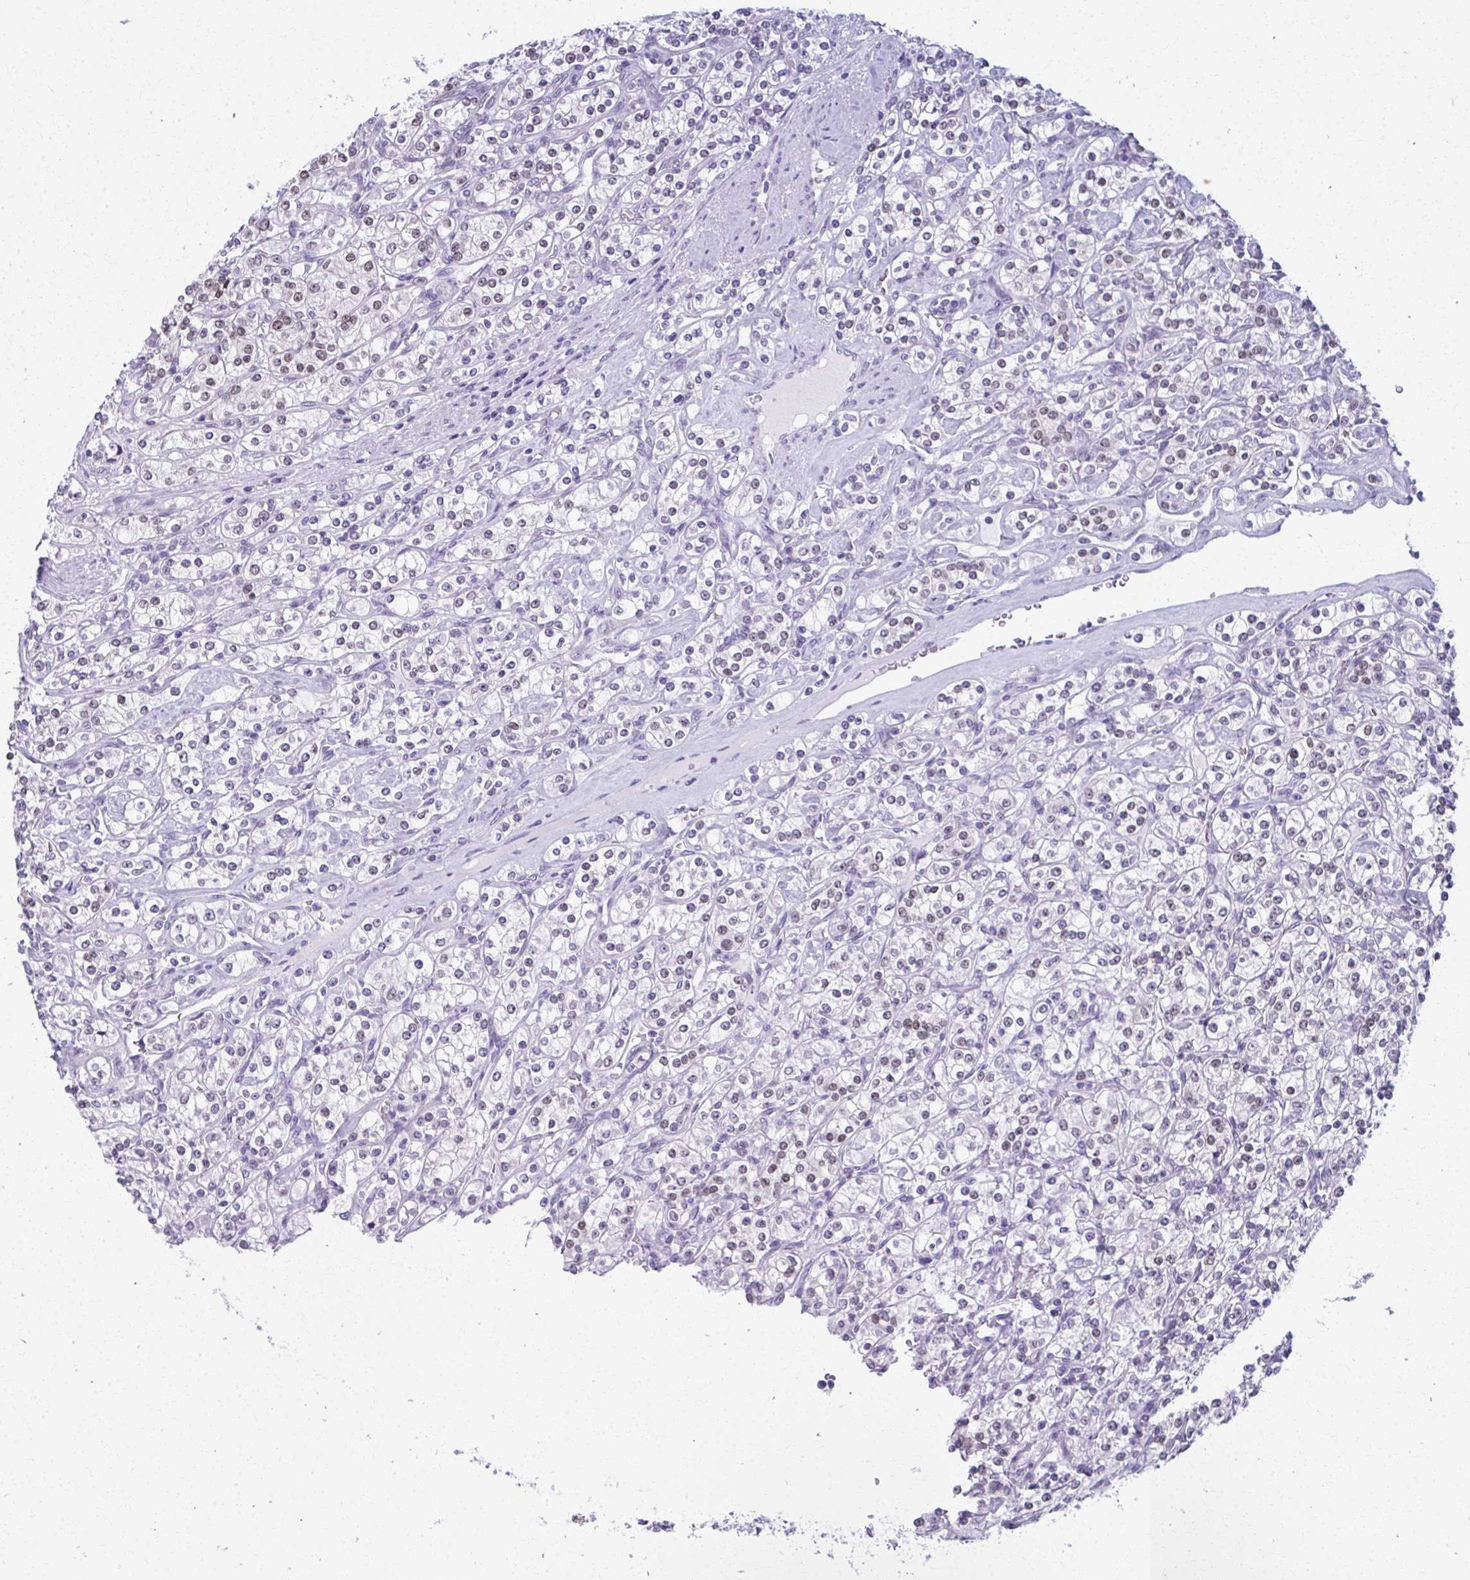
{"staining": {"intensity": "weak", "quantity": "25%-75%", "location": "nuclear"}, "tissue": "renal cancer", "cell_type": "Tumor cells", "image_type": "cancer", "snomed": [{"axis": "morphology", "description": "Adenocarcinoma, NOS"}, {"axis": "topography", "description": "Kidney"}], "caption": "Immunohistochemistry (IHC) (DAB (3,3'-diaminobenzidine)) staining of human adenocarcinoma (renal) demonstrates weak nuclear protein positivity in about 25%-75% of tumor cells. Nuclei are stained in blue.", "gene": "SCLY", "patient": {"sex": "male", "age": 77}}